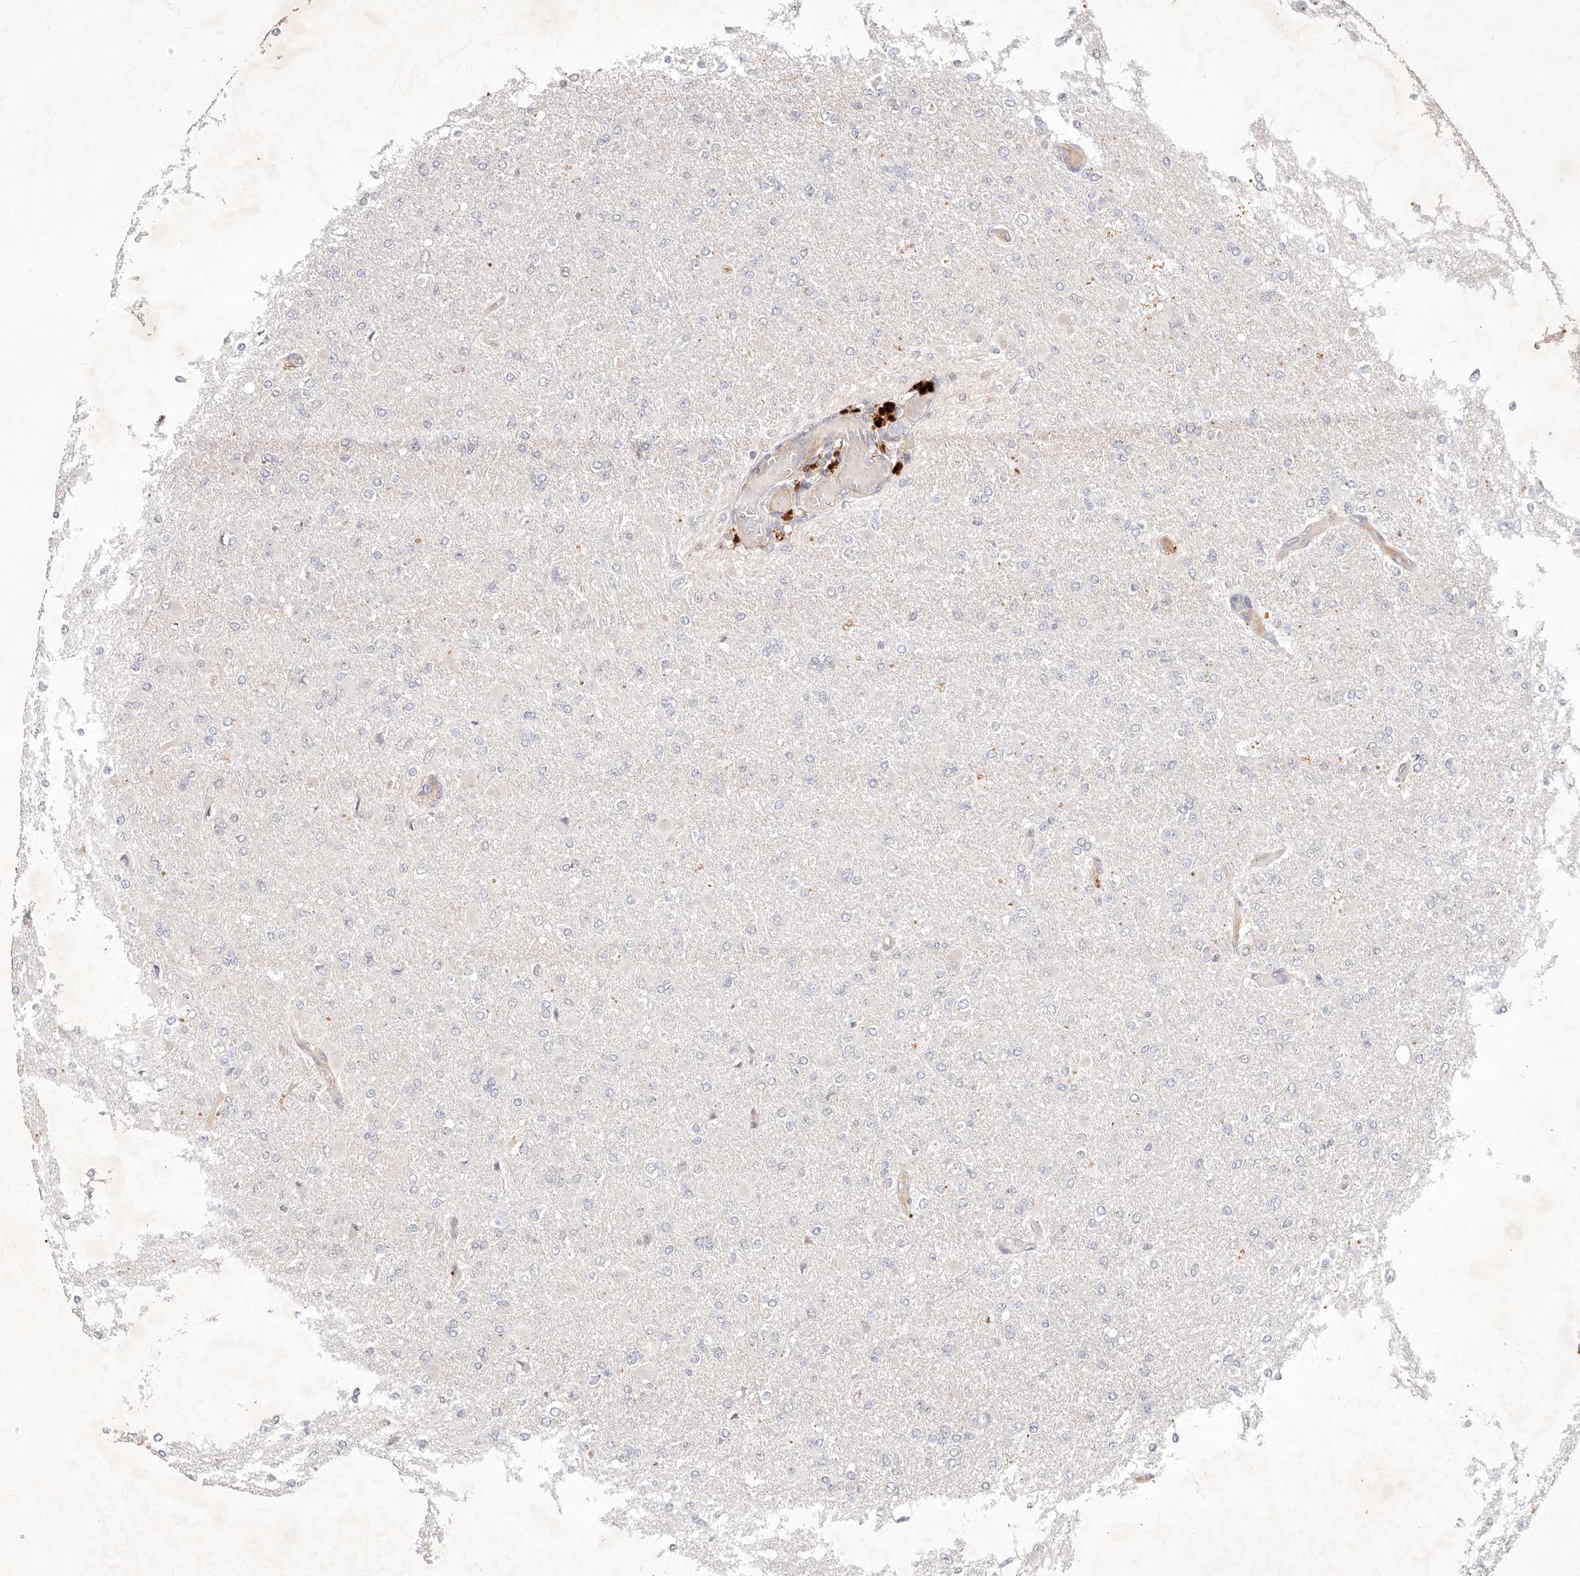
{"staining": {"intensity": "negative", "quantity": "none", "location": "none"}, "tissue": "glioma", "cell_type": "Tumor cells", "image_type": "cancer", "snomed": [{"axis": "morphology", "description": "Glioma, malignant, High grade"}, {"axis": "topography", "description": "Cerebral cortex"}], "caption": "The histopathology image shows no staining of tumor cells in malignant glioma (high-grade).", "gene": "USP49", "patient": {"sex": "female", "age": 36}}